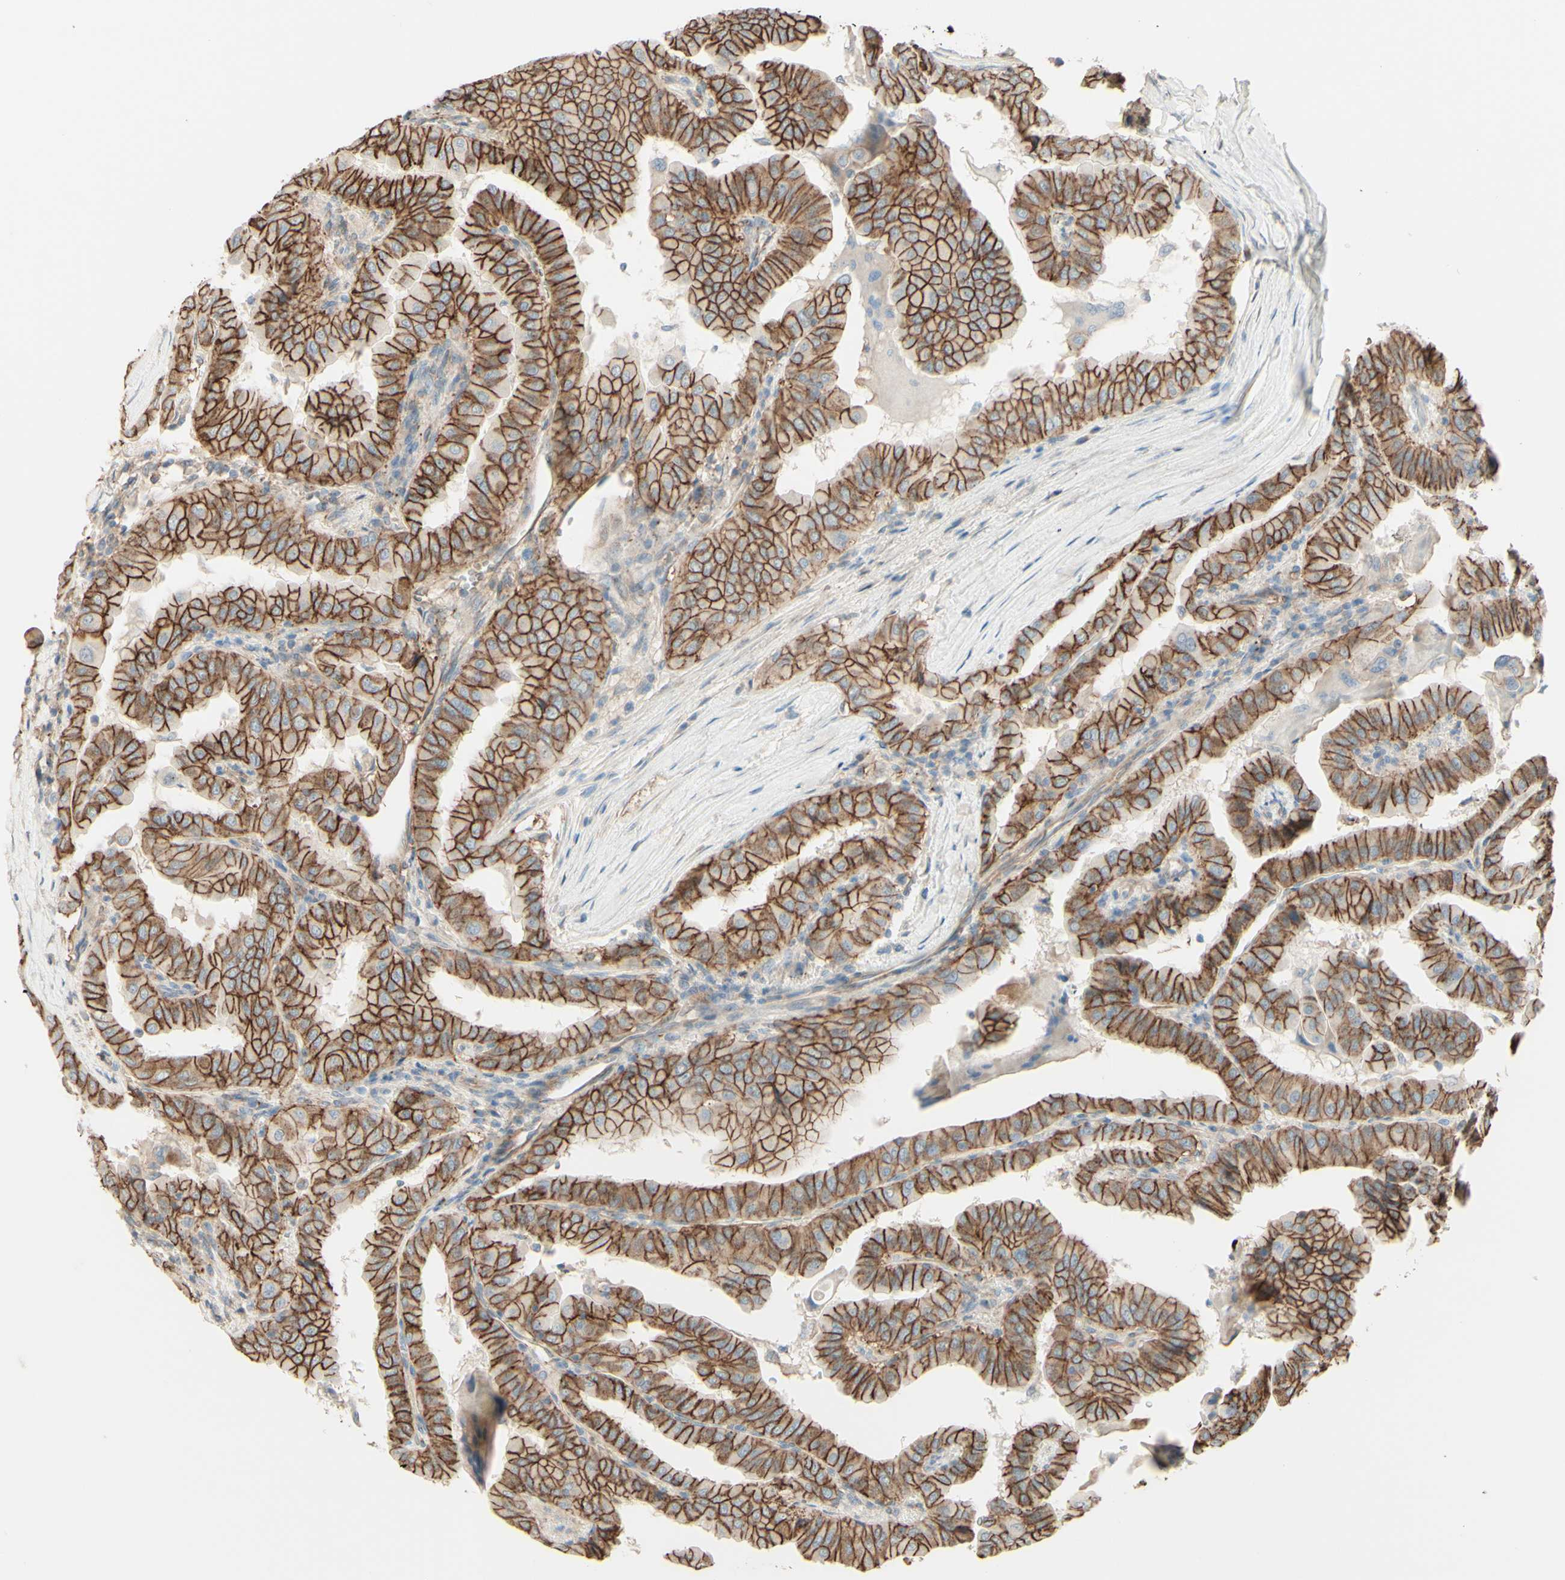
{"staining": {"intensity": "moderate", "quantity": ">75%", "location": "cytoplasmic/membranous"}, "tissue": "thyroid cancer", "cell_type": "Tumor cells", "image_type": "cancer", "snomed": [{"axis": "morphology", "description": "Papillary adenocarcinoma, NOS"}, {"axis": "topography", "description": "Thyroid gland"}], "caption": "Tumor cells reveal moderate cytoplasmic/membranous expression in approximately >75% of cells in thyroid cancer.", "gene": "RNF149", "patient": {"sex": "male", "age": 33}}